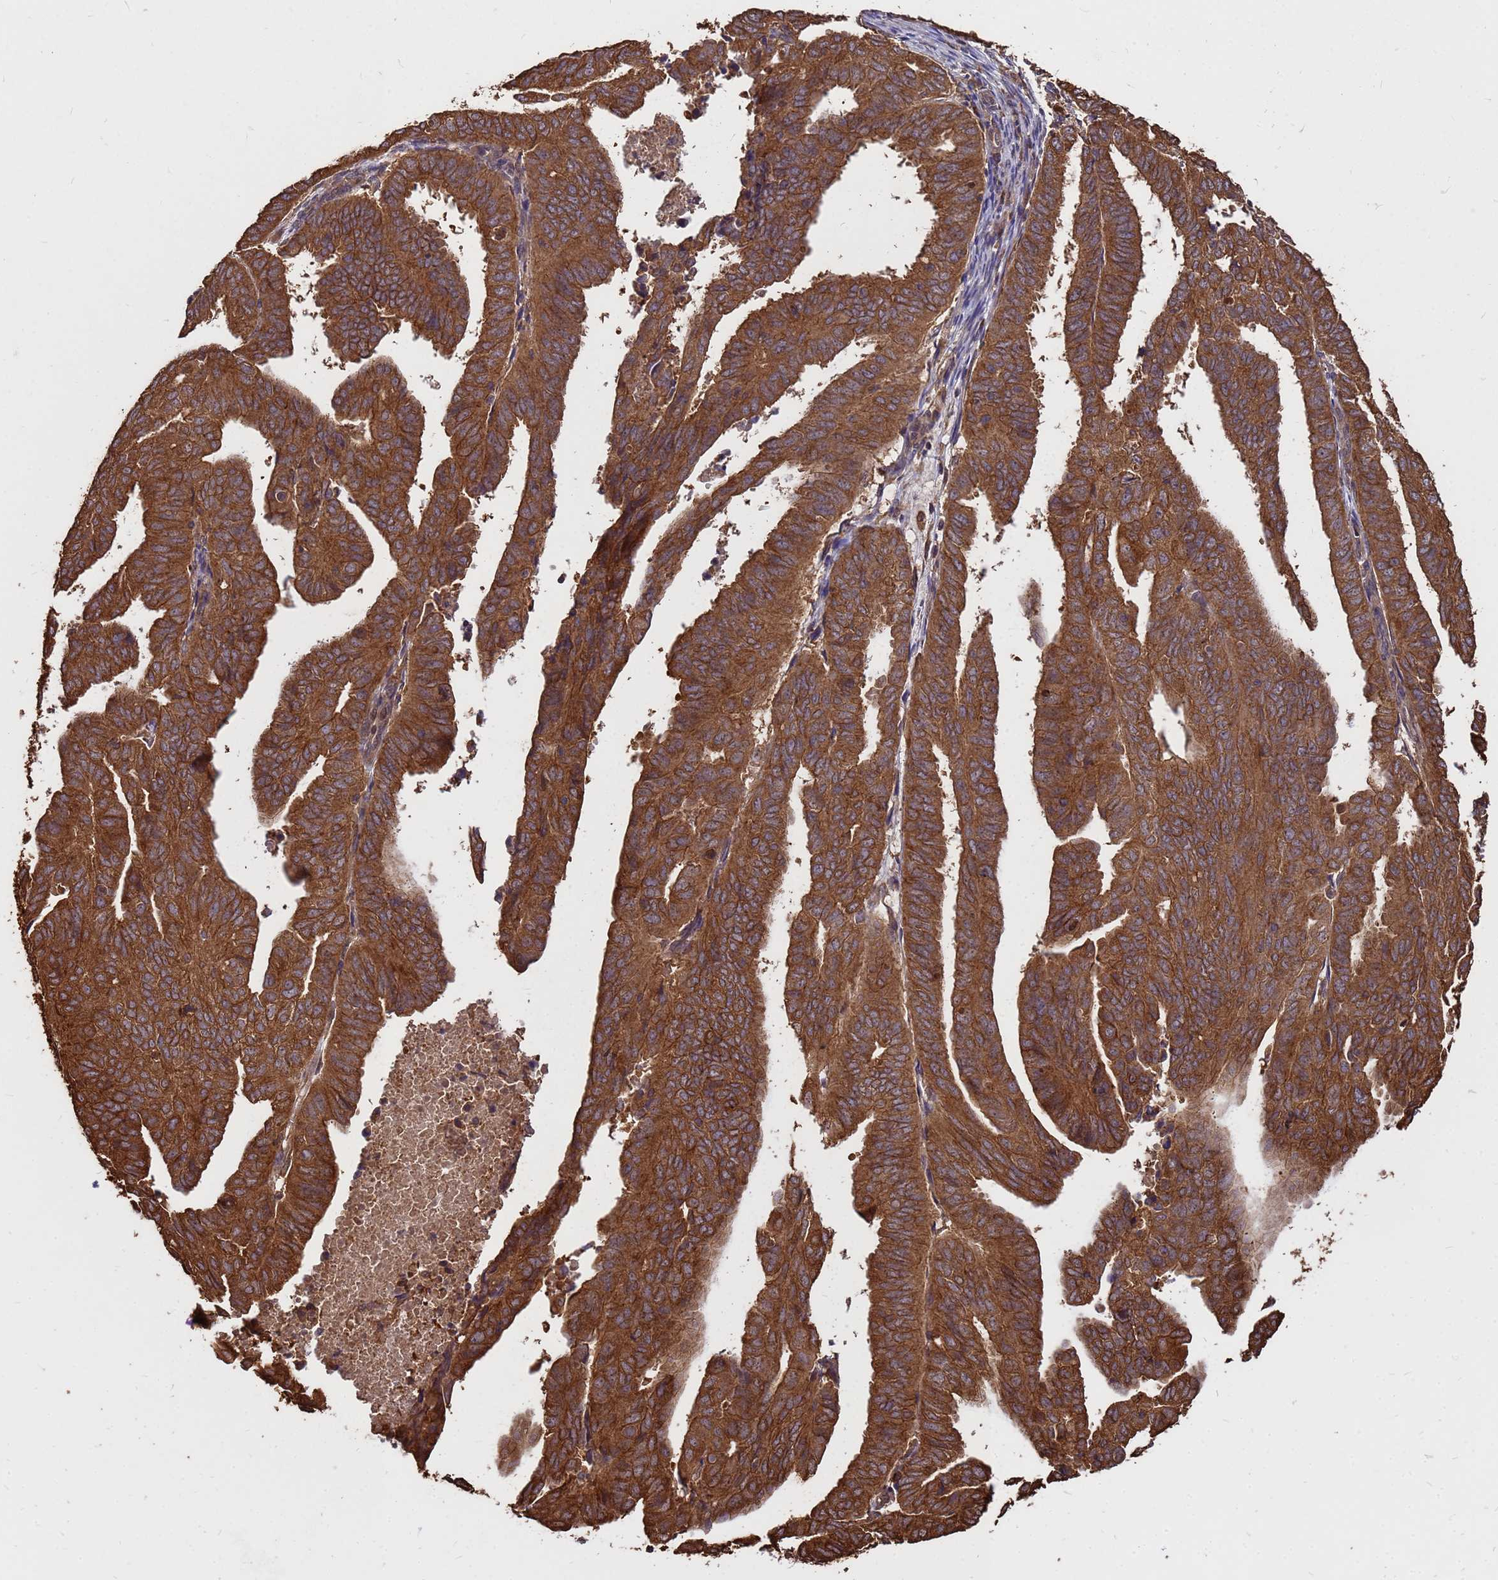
{"staining": {"intensity": "strong", "quantity": ">75%", "location": "cytoplasmic/membranous"}, "tissue": "endometrial cancer", "cell_type": "Tumor cells", "image_type": "cancer", "snomed": [{"axis": "morphology", "description": "Adenocarcinoma, NOS"}, {"axis": "topography", "description": "Uterus"}], "caption": "Endometrial cancer was stained to show a protein in brown. There is high levels of strong cytoplasmic/membranous expression in about >75% of tumor cells. The protein is shown in brown color, while the nuclei are stained blue.", "gene": "ZNF618", "patient": {"sex": "female", "age": 77}}